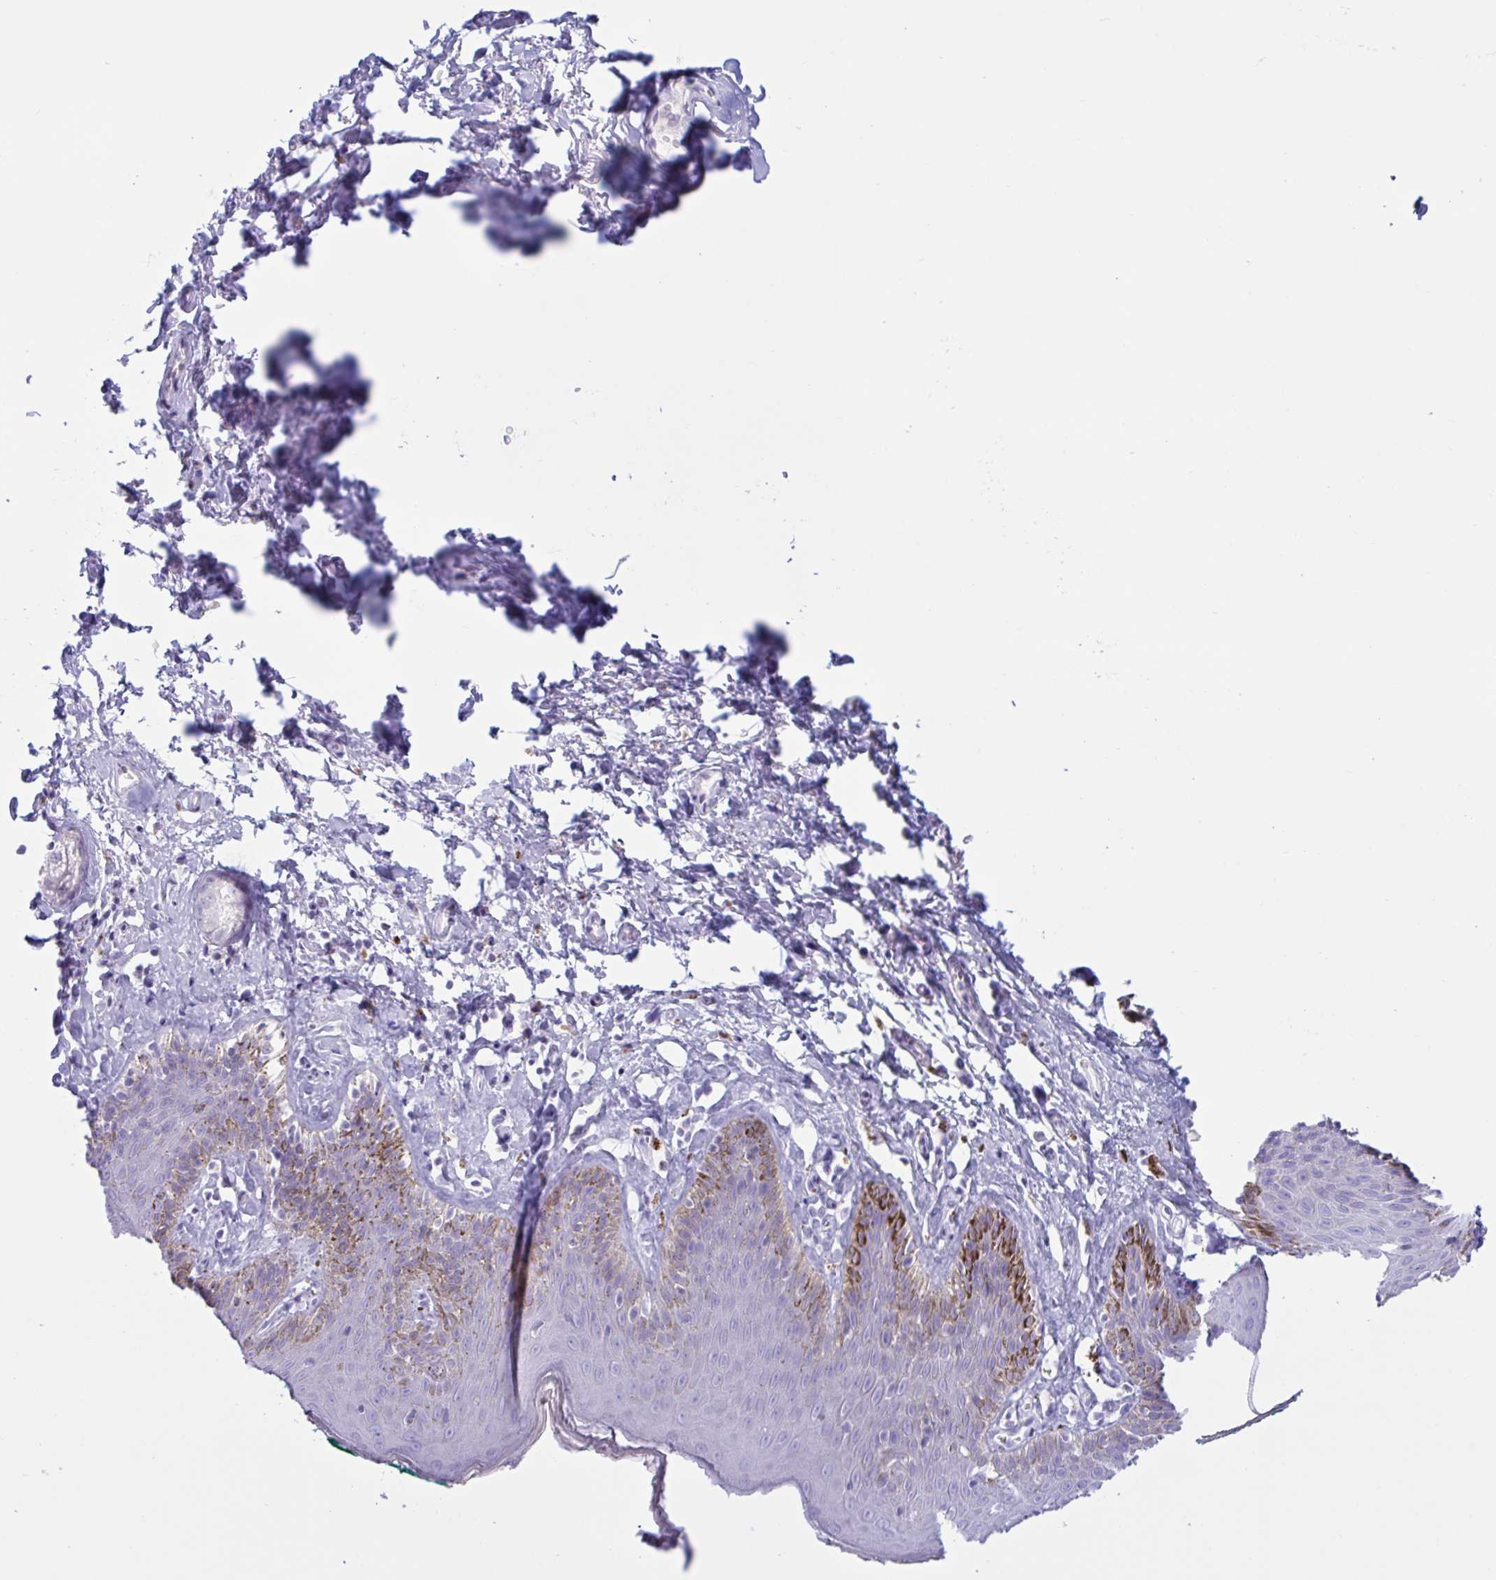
{"staining": {"intensity": "negative", "quantity": "none", "location": "none"}, "tissue": "skin", "cell_type": "Epidermal cells", "image_type": "normal", "snomed": [{"axis": "morphology", "description": "Normal tissue, NOS"}, {"axis": "topography", "description": "Vulva"}, {"axis": "topography", "description": "Peripheral nerve tissue"}], "caption": "An image of skin stained for a protein reveals no brown staining in epidermal cells. The staining is performed using DAB (3,3'-diaminobenzidine) brown chromogen with nuclei counter-stained in using hematoxylin.", "gene": "XCL1", "patient": {"sex": "female", "age": 66}}